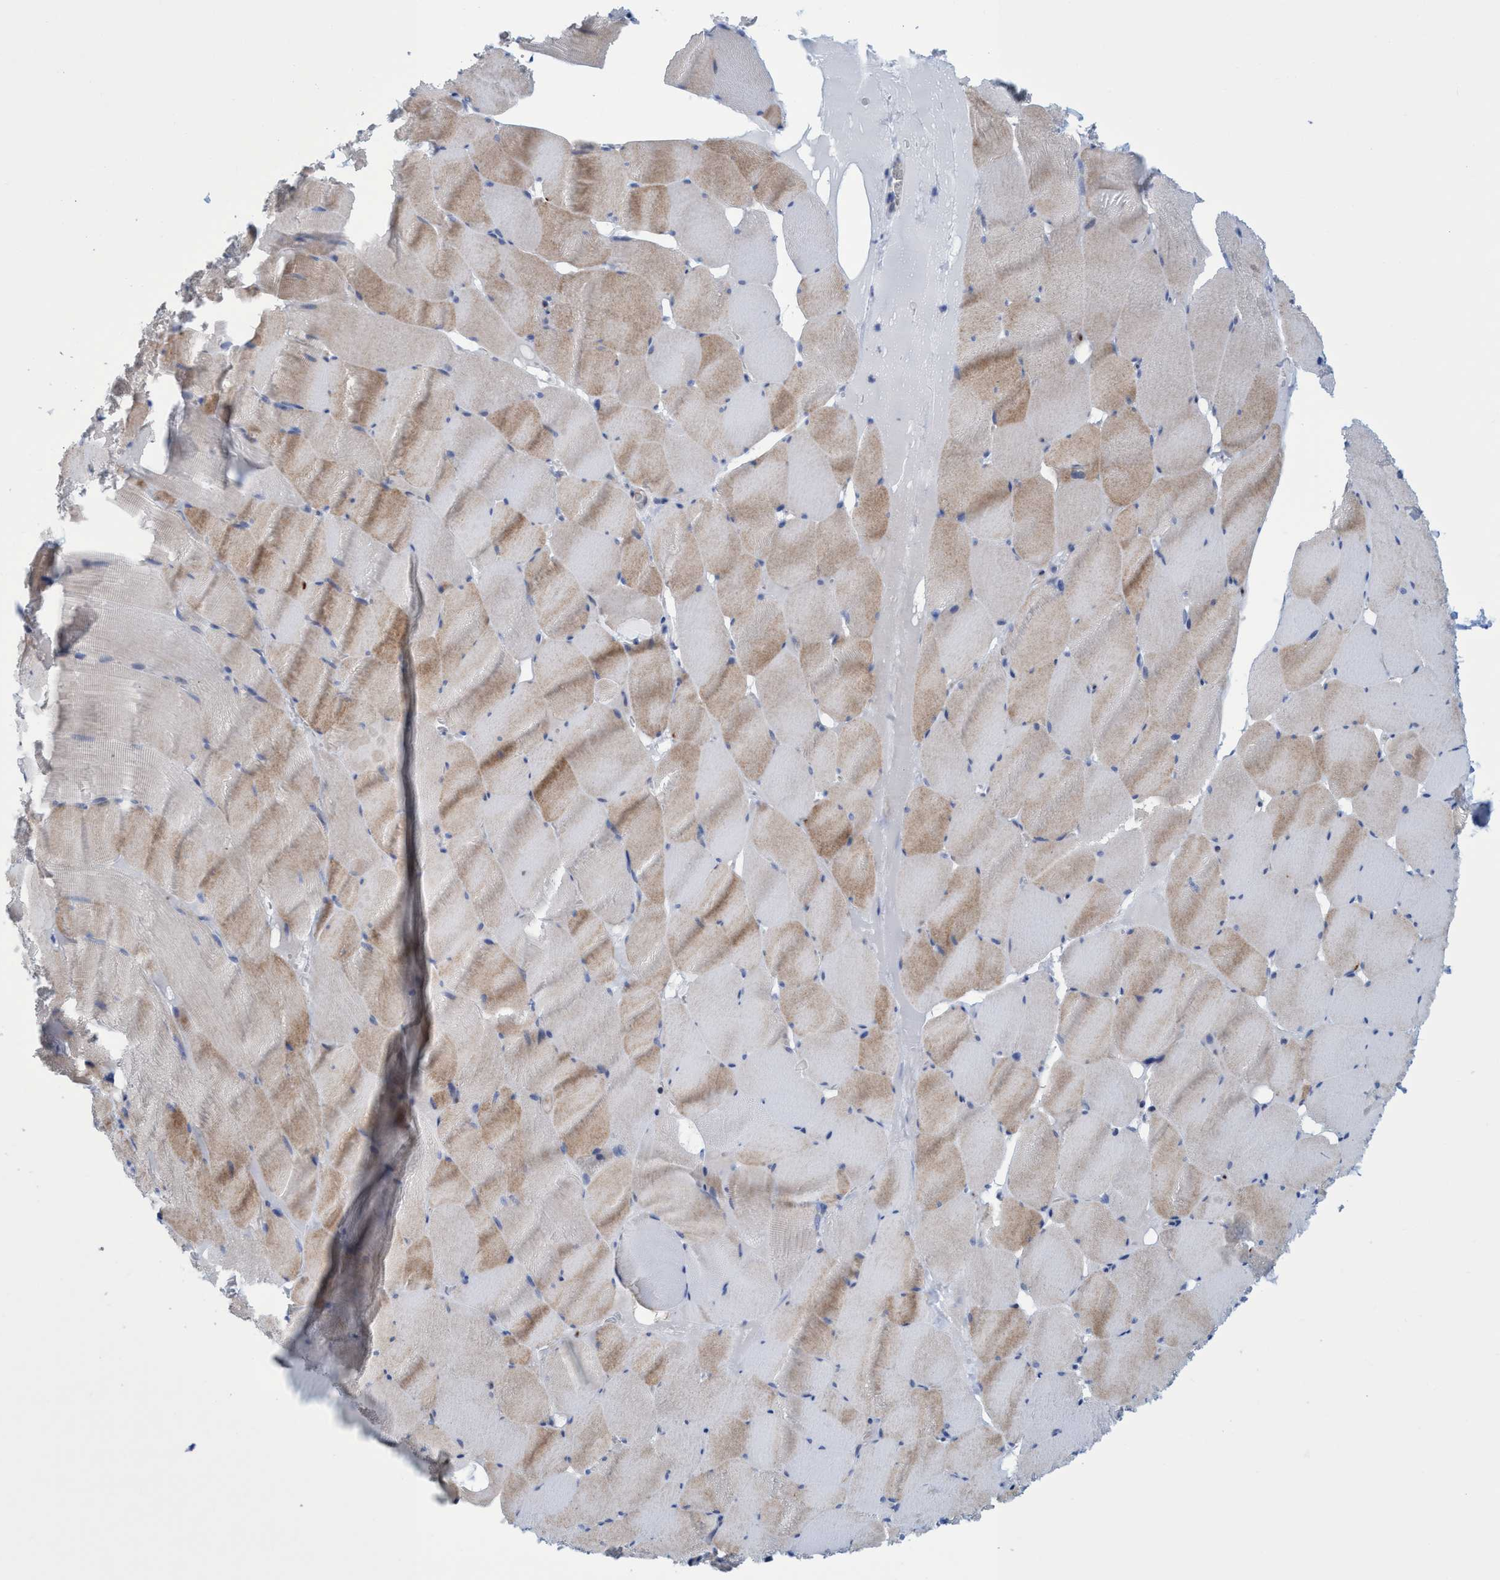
{"staining": {"intensity": "weak", "quantity": "25%-75%", "location": "cytoplasmic/membranous"}, "tissue": "skeletal muscle", "cell_type": "Myocytes", "image_type": "normal", "snomed": [{"axis": "morphology", "description": "Normal tissue, NOS"}, {"axis": "topography", "description": "Skeletal muscle"}], "caption": "The immunohistochemical stain labels weak cytoplasmic/membranous expression in myocytes of unremarkable skeletal muscle. (brown staining indicates protein expression, while blue staining denotes nuclei).", "gene": "R3HCC1", "patient": {"sex": "male", "age": 62}}